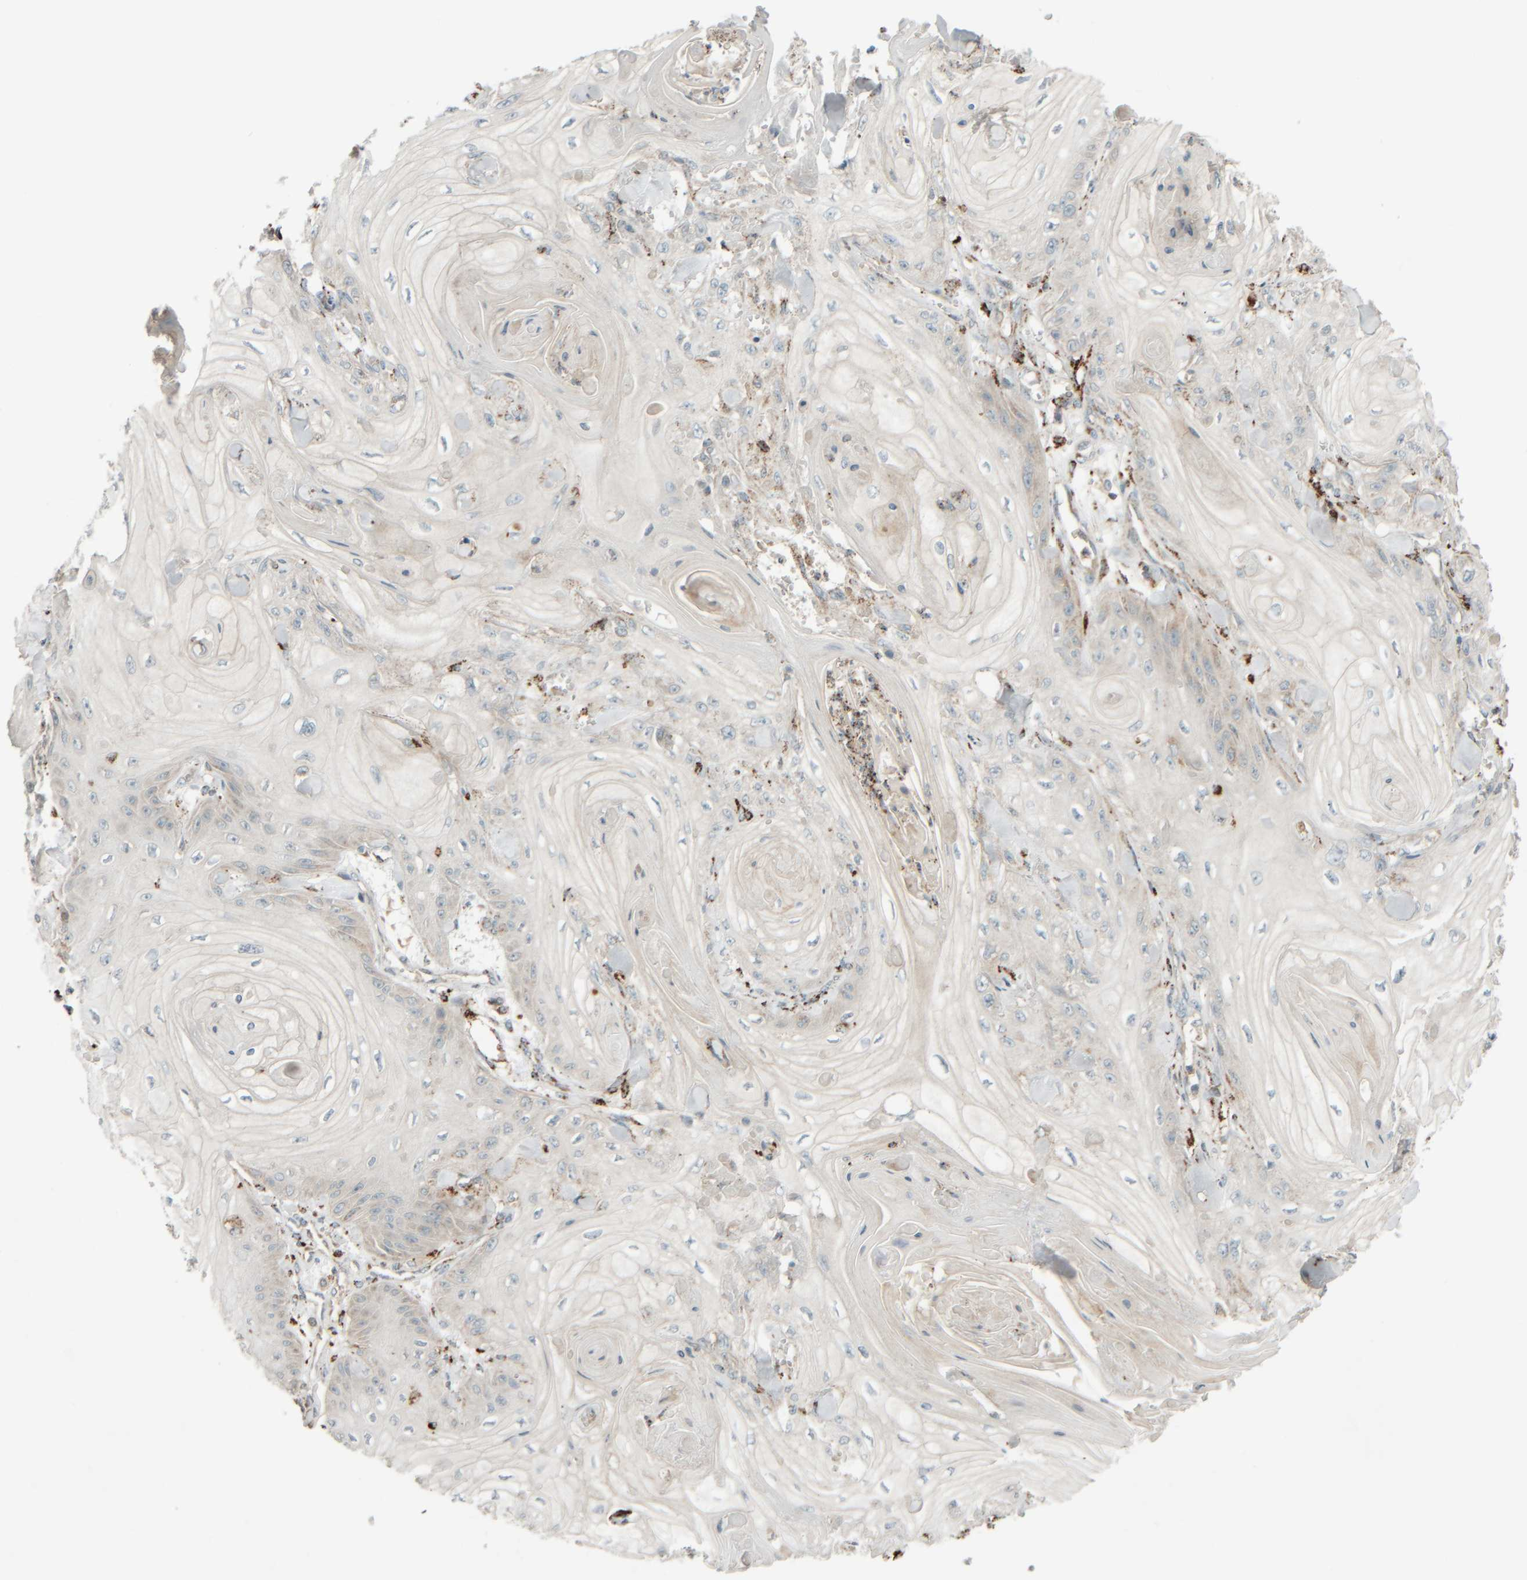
{"staining": {"intensity": "negative", "quantity": "none", "location": "none"}, "tissue": "skin cancer", "cell_type": "Tumor cells", "image_type": "cancer", "snomed": [{"axis": "morphology", "description": "Squamous cell carcinoma, NOS"}, {"axis": "topography", "description": "Skin"}], "caption": "Human skin cancer (squamous cell carcinoma) stained for a protein using immunohistochemistry (IHC) shows no positivity in tumor cells.", "gene": "SPAG5", "patient": {"sex": "male", "age": 74}}